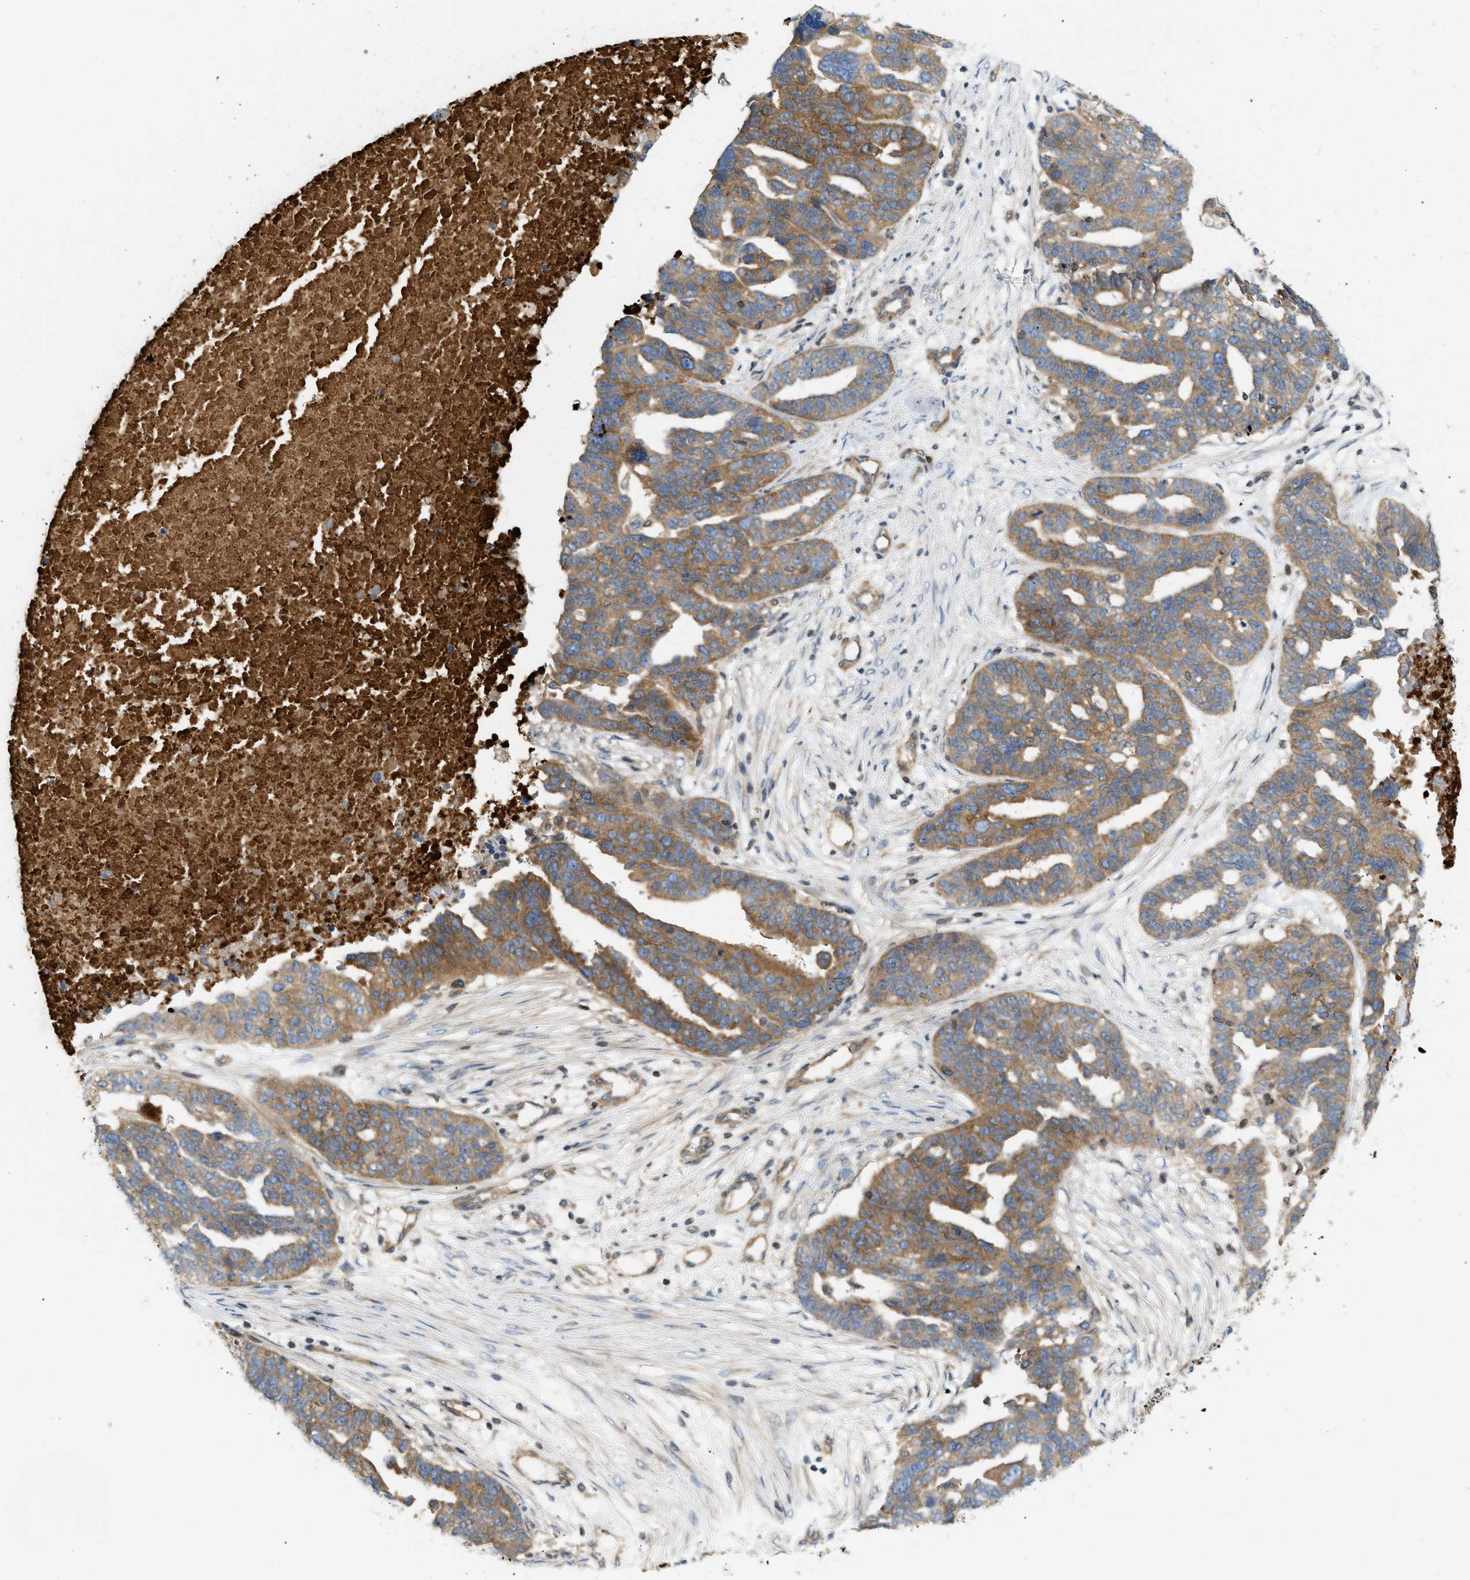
{"staining": {"intensity": "moderate", "quantity": ">75%", "location": "cytoplasmic/membranous"}, "tissue": "ovarian cancer", "cell_type": "Tumor cells", "image_type": "cancer", "snomed": [{"axis": "morphology", "description": "Cystadenocarcinoma, serous, NOS"}, {"axis": "topography", "description": "Ovary"}], "caption": "Protein analysis of ovarian cancer tissue shows moderate cytoplasmic/membranous positivity in about >75% of tumor cells. (Brightfield microscopy of DAB IHC at high magnification).", "gene": "STRN", "patient": {"sex": "female", "age": 59}}